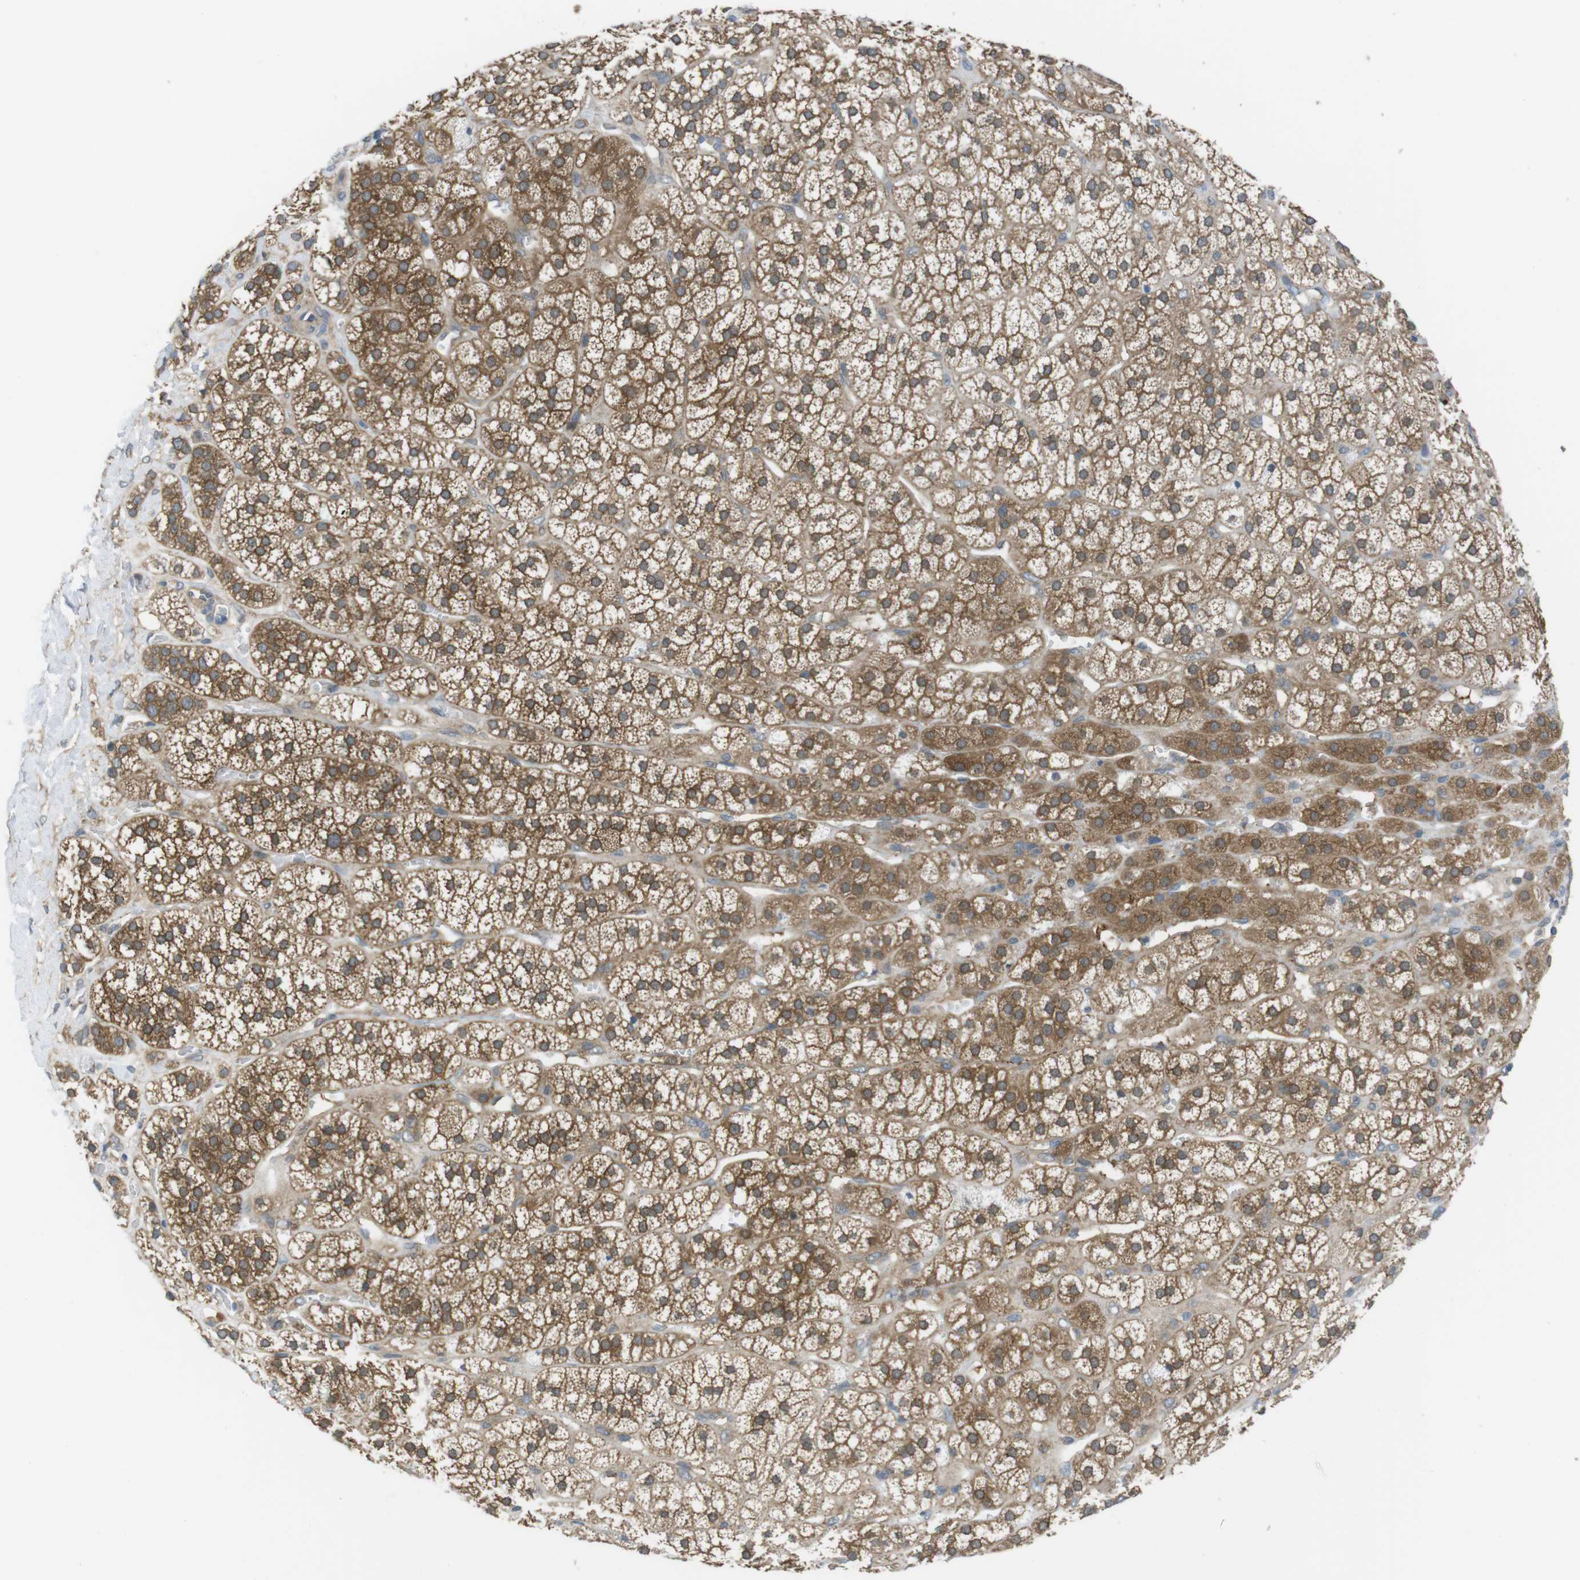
{"staining": {"intensity": "moderate", "quantity": ">75%", "location": "cytoplasmic/membranous"}, "tissue": "adrenal gland", "cell_type": "Glandular cells", "image_type": "normal", "snomed": [{"axis": "morphology", "description": "Normal tissue, NOS"}, {"axis": "topography", "description": "Adrenal gland"}], "caption": "High-magnification brightfield microscopy of unremarkable adrenal gland stained with DAB (brown) and counterstained with hematoxylin (blue). glandular cells exhibit moderate cytoplasmic/membranous staining is seen in approximately>75% of cells.", "gene": "MTHFD1L", "patient": {"sex": "male", "age": 56}}